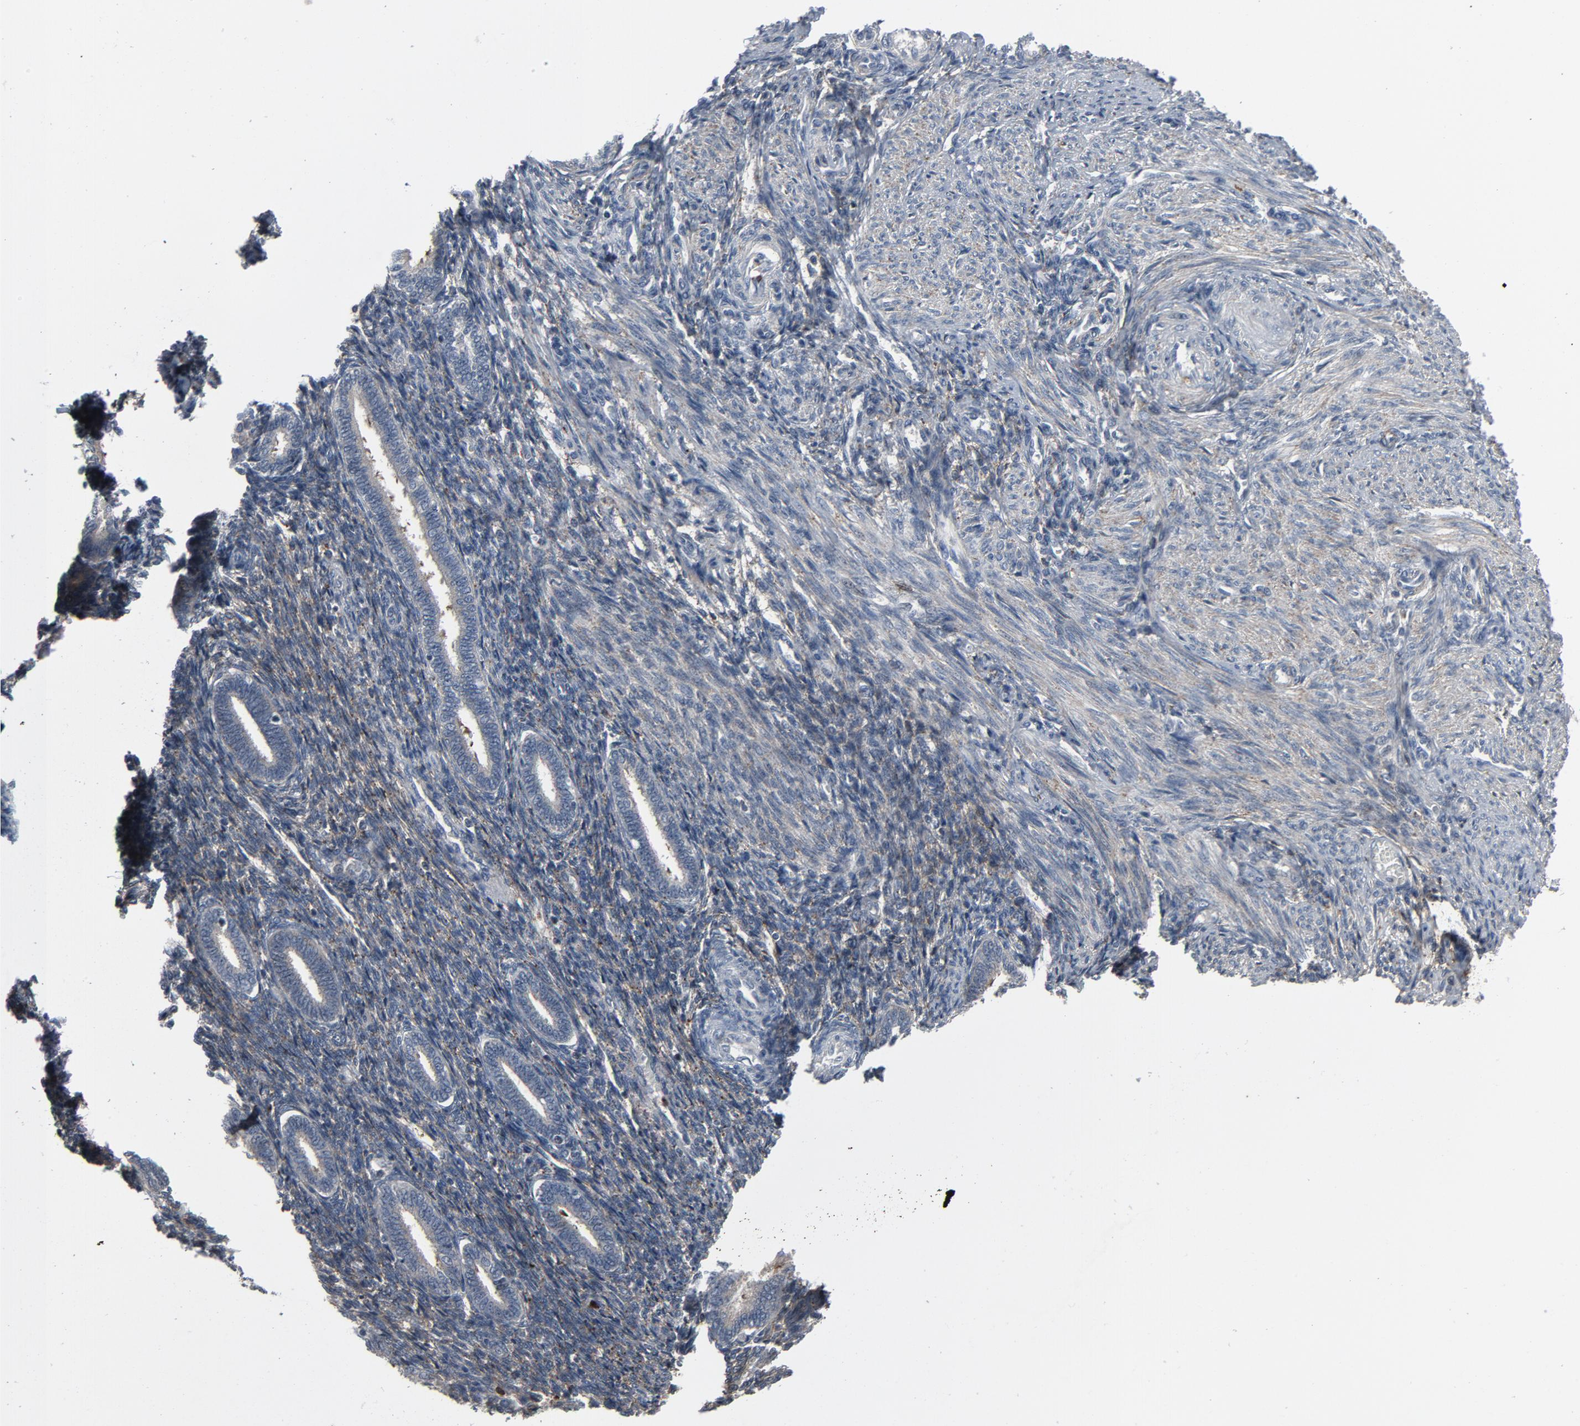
{"staining": {"intensity": "negative", "quantity": "none", "location": "none"}, "tissue": "endometrium", "cell_type": "Cells in endometrial stroma", "image_type": "normal", "snomed": [{"axis": "morphology", "description": "Normal tissue, NOS"}, {"axis": "topography", "description": "Endometrium"}], "caption": "DAB (3,3'-diaminobenzidine) immunohistochemical staining of unremarkable endometrium reveals no significant positivity in cells in endometrial stroma.", "gene": "PDZD4", "patient": {"sex": "female", "age": 27}}